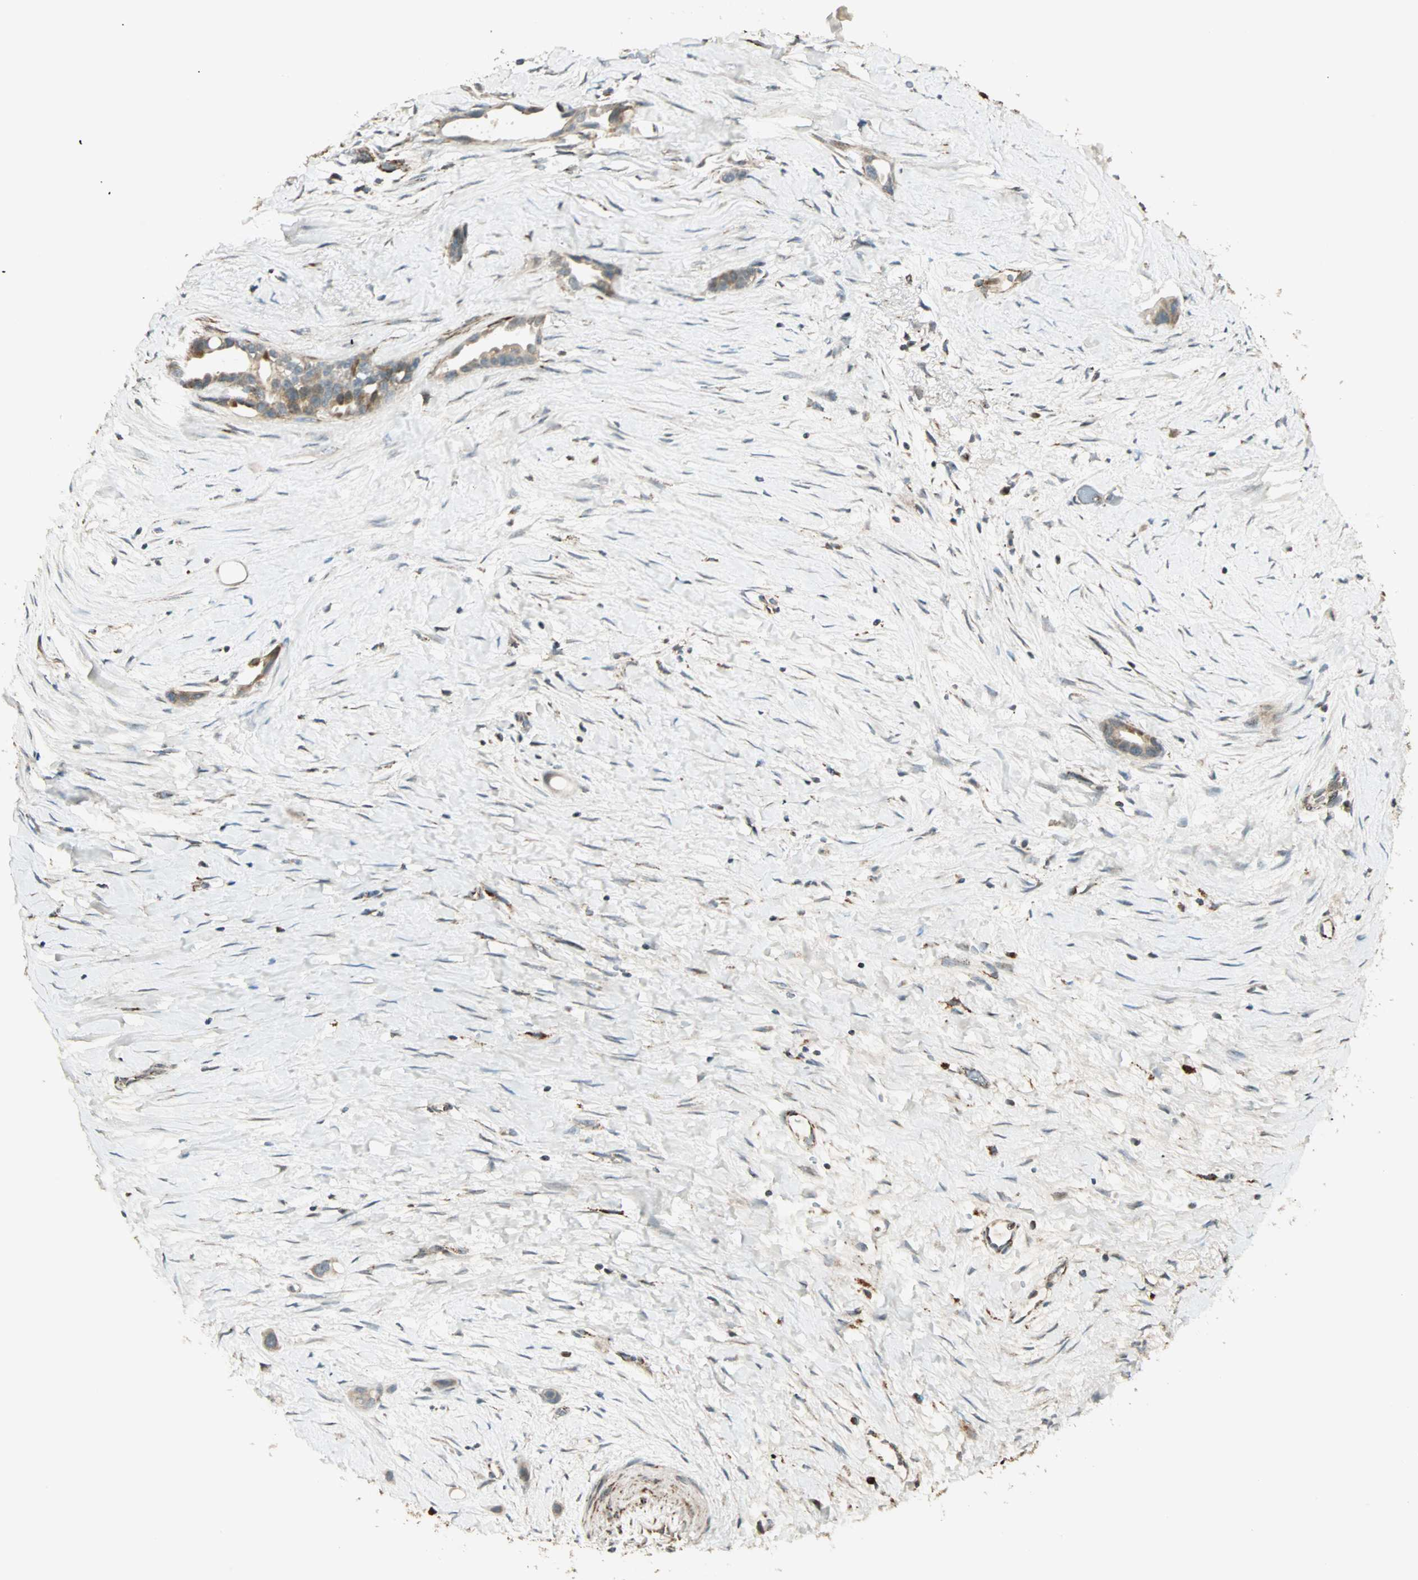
{"staining": {"intensity": "weak", "quantity": "25%-75%", "location": "cytoplasmic/membranous"}, "tissue": "liver cancer", "cell_type": "Tumor cells", "image_type": "cancer", "snomed": [{"axis": "morphology", "description": "Cholangiocarcinoma"}, {"axis": "topography", "description": "Liver"}], "caption": "Liver cancer (cholangiocarcinoma) stained for a protein demonstrates weak cytoplasmic/membranous positivity in tumor cells.", "gene": "SPRY4", "patient": {"sex": "female", "age": 65}}